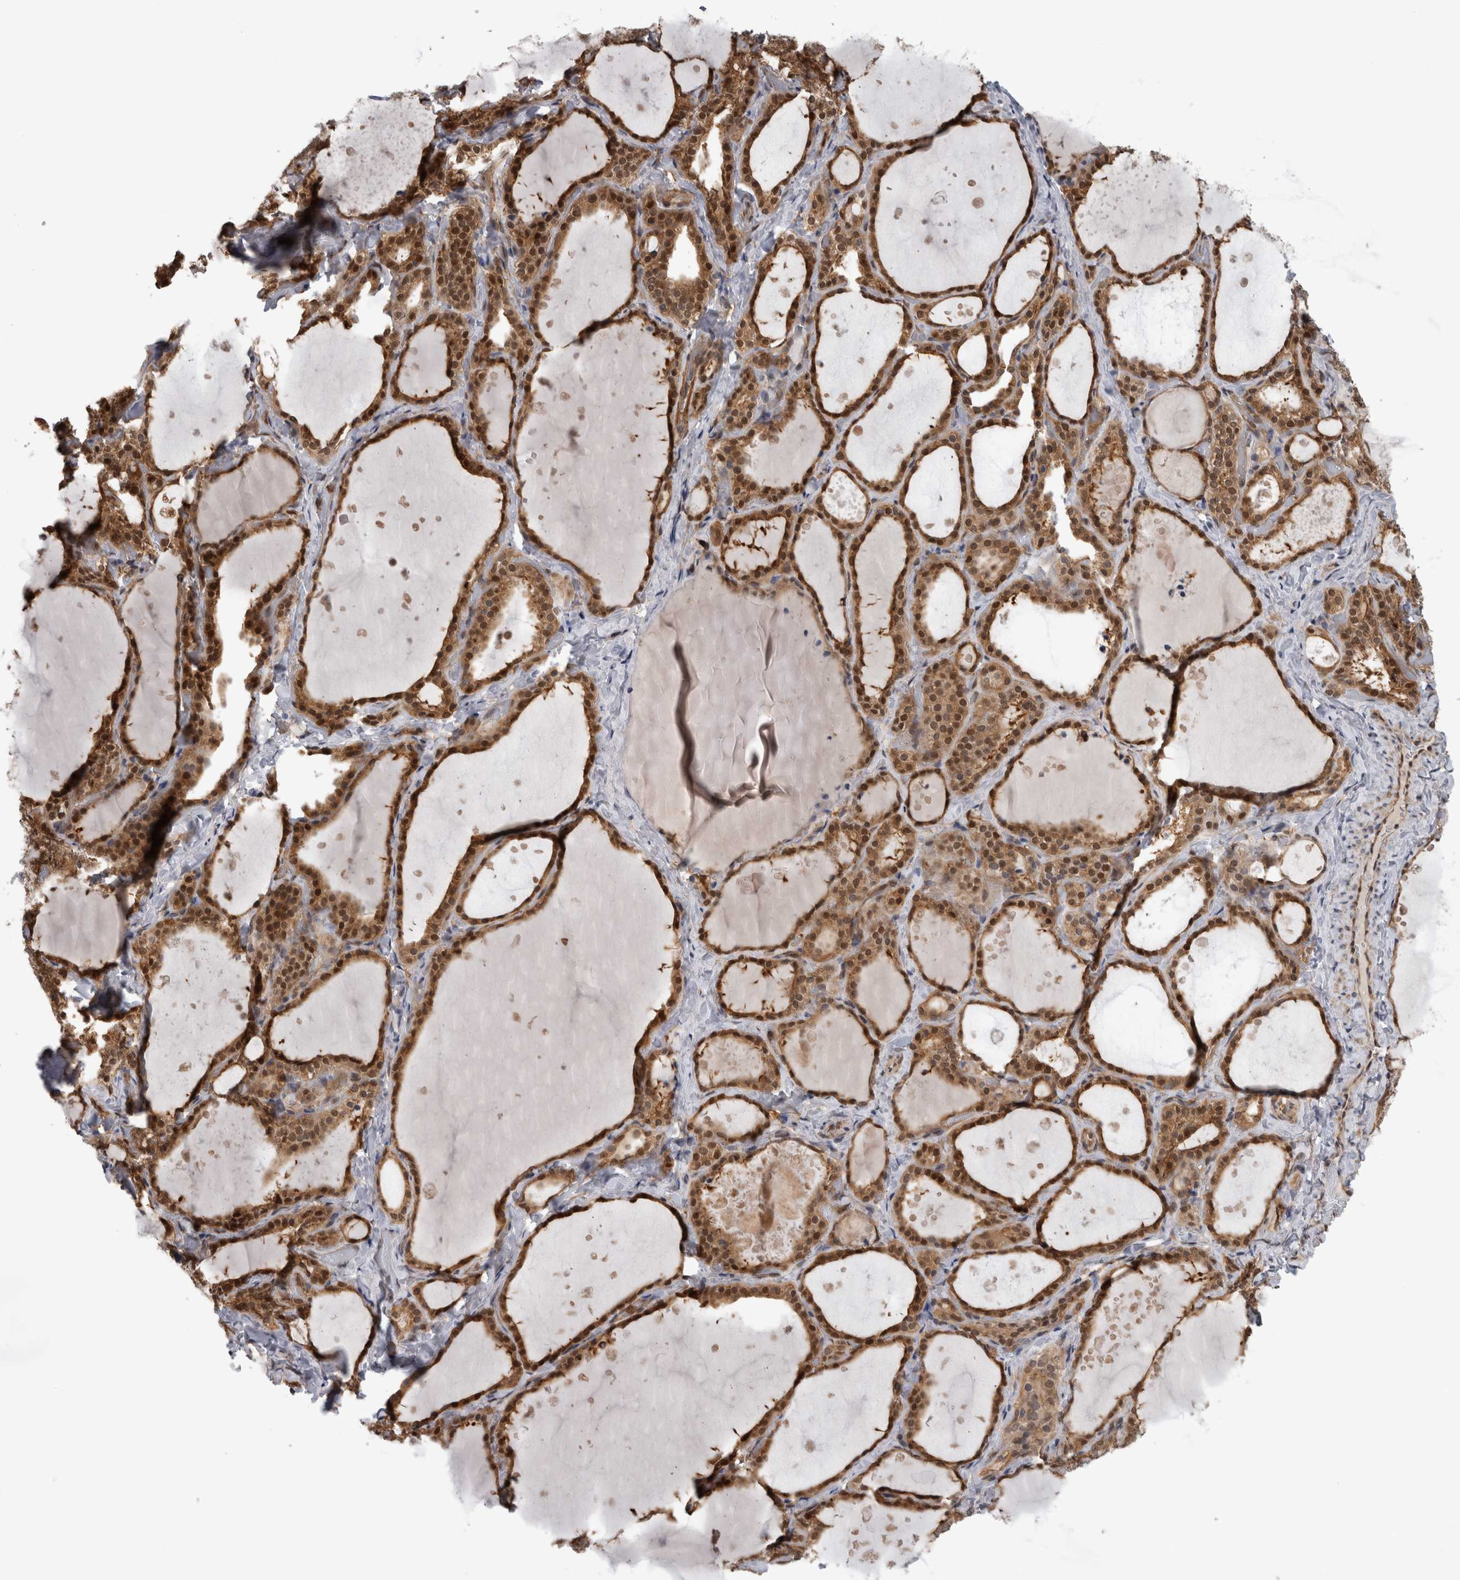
{"staining": {"intensity": "strong", "quantity": ">75%", "location": "cytoplasmic/membranous,nuclear"}, "tissue": "thyroid gland", "cell_type": "Glandular cells", "image_type": "normal", "snomed": [{"axis": "morphology", "description": "Normal tissue, NOS"}, {"axis": "topography", "description": "Thyroid gland"}], "caption": "This photomicrograph displays immunohistochemistry (IHC) staining of benign human thyroid gland, with high strong cytoplasmic/membranous,nuclear positivity in approximately >75% of glandular cells.", "gene": "NAPRT", "patient": {"sex": "female", "age": 44}}